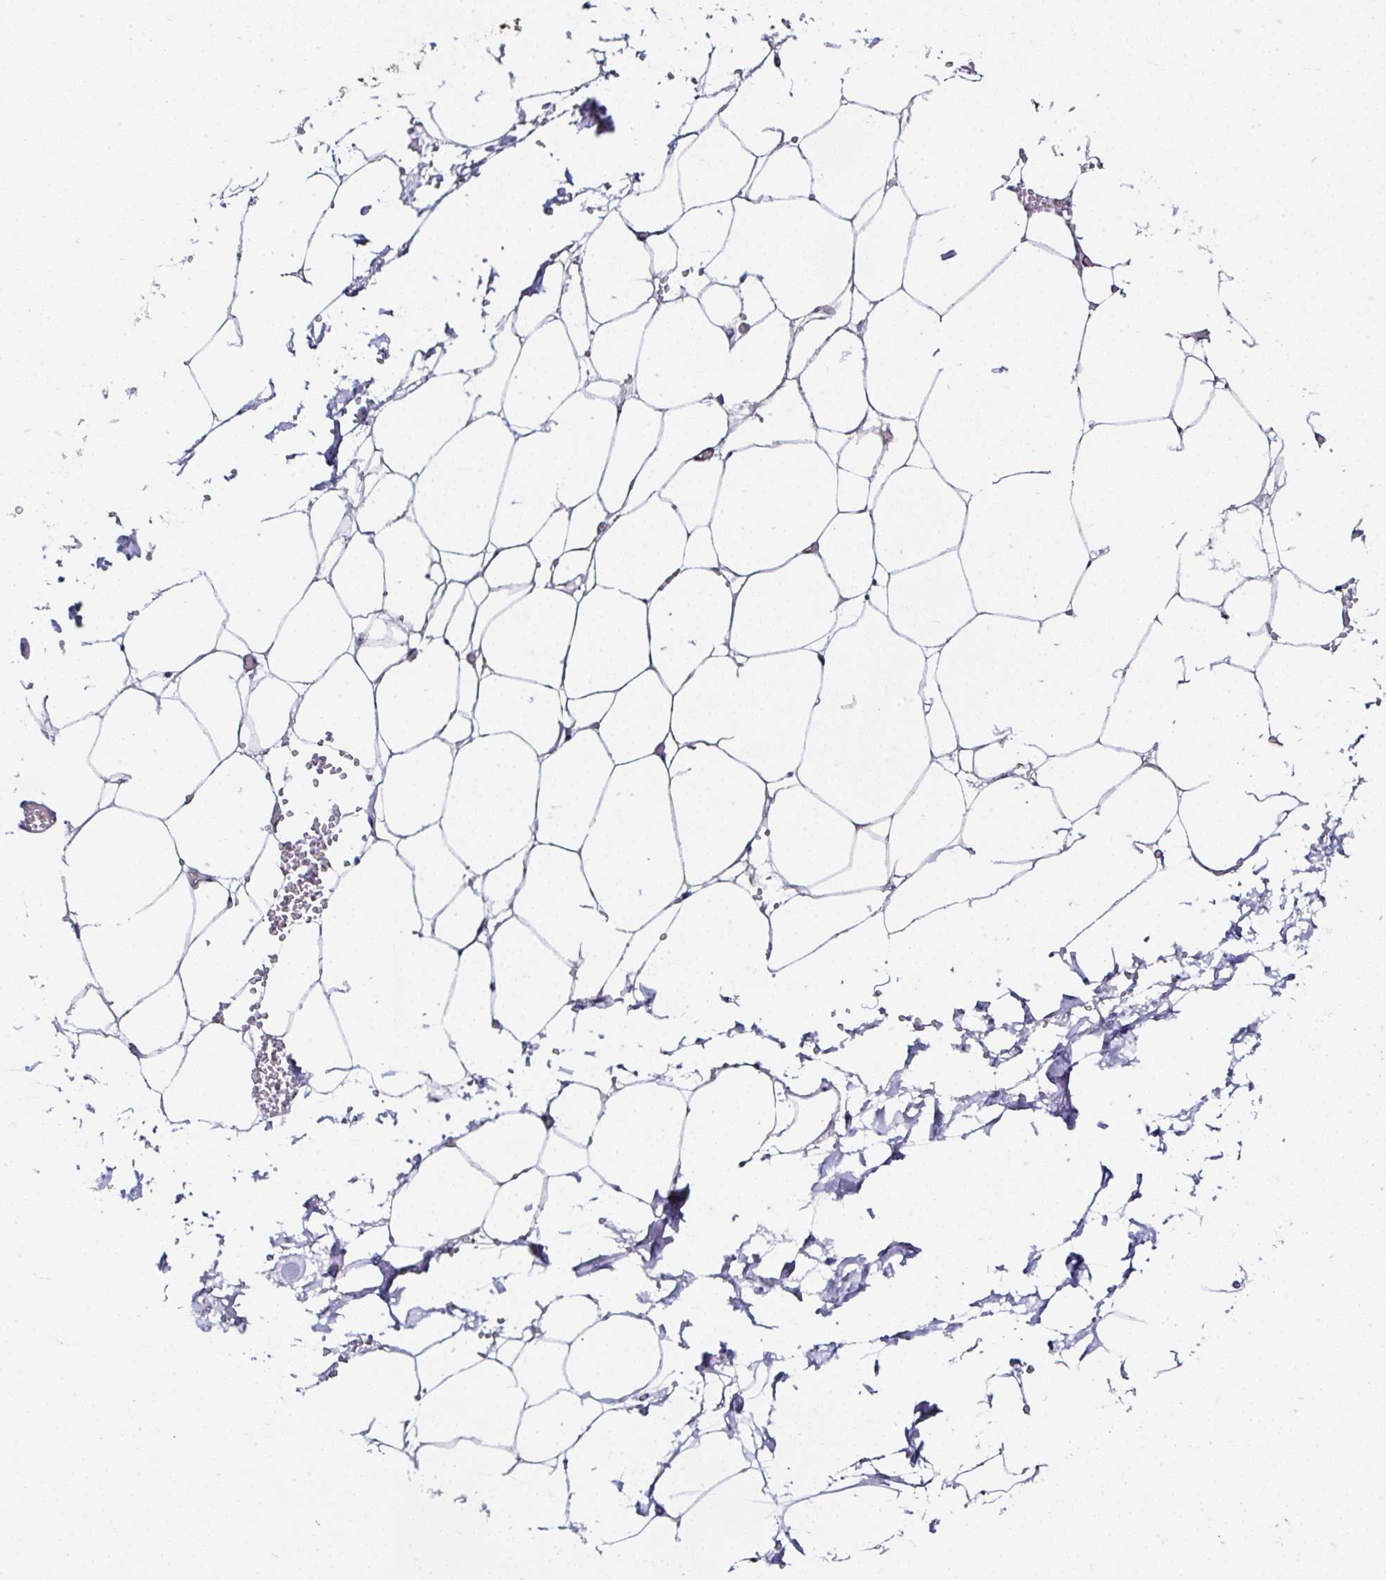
{"staining": {"intensity": "negative", "quantity": "none", "location": "none"}, "tissue": "adipose tissue", "cell_type": "Adipocytes", "image_type": "normal", "snomed": [{"axis": "morphology", "description": "Normal tissue, NOS"}, {"axis": "topography", "description": "Adipose tissue"}, {"axis": "topography", "description": "Vascular tissue"}, {"axis": "topography", "description": "Rectum"}, {"axis": "topography", "description": "Peripheral nerve tissue"}], "caption": "The histopathology image reveals no significant staining in adipocytes of adipose tissue. (DAB (3,3'-diaminobenzidine) immunohistochemistry (IHC) with hematoxylin counter stain).", "gene": "PPFIA4", "patient": {"sex": "female", "age": 69}}